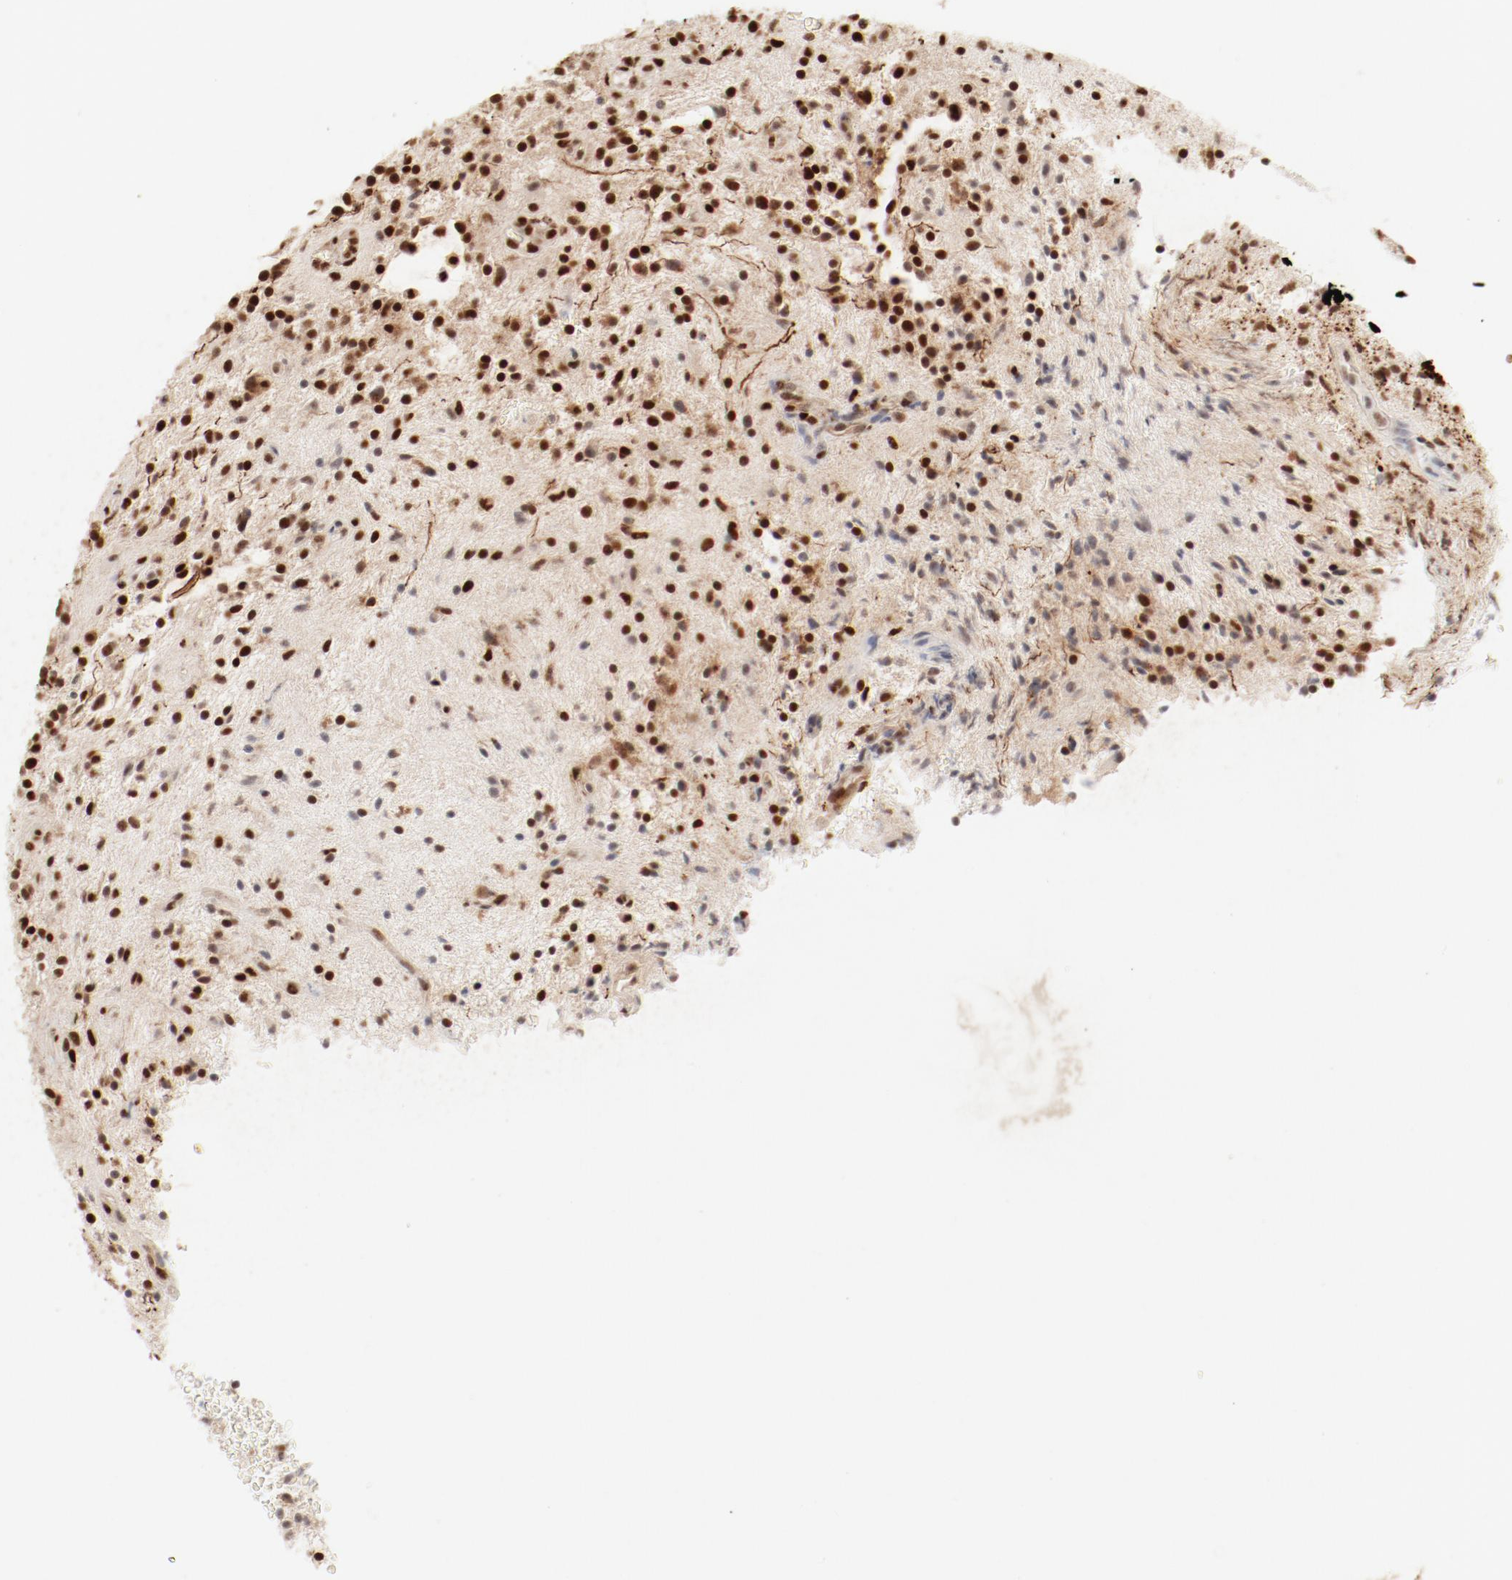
{"staining": {"intensity": "strong", "quantity": ">75%", "location": "nuclear"}, "tissue": "glioma", "cell_type": "Tumor cells", "image_type": "cancer", "snomed": [{"axis": "morphology", "description": "Glioma, malignant, NOS"}, {"axis": "topography", "description": "Cerebellum"}], "caption": "Strong nuclear positivity is present in about >75% of tumor cells in glioma.", "gene": "FAM50A", "patient": {"sex": "female", "age": 10}}